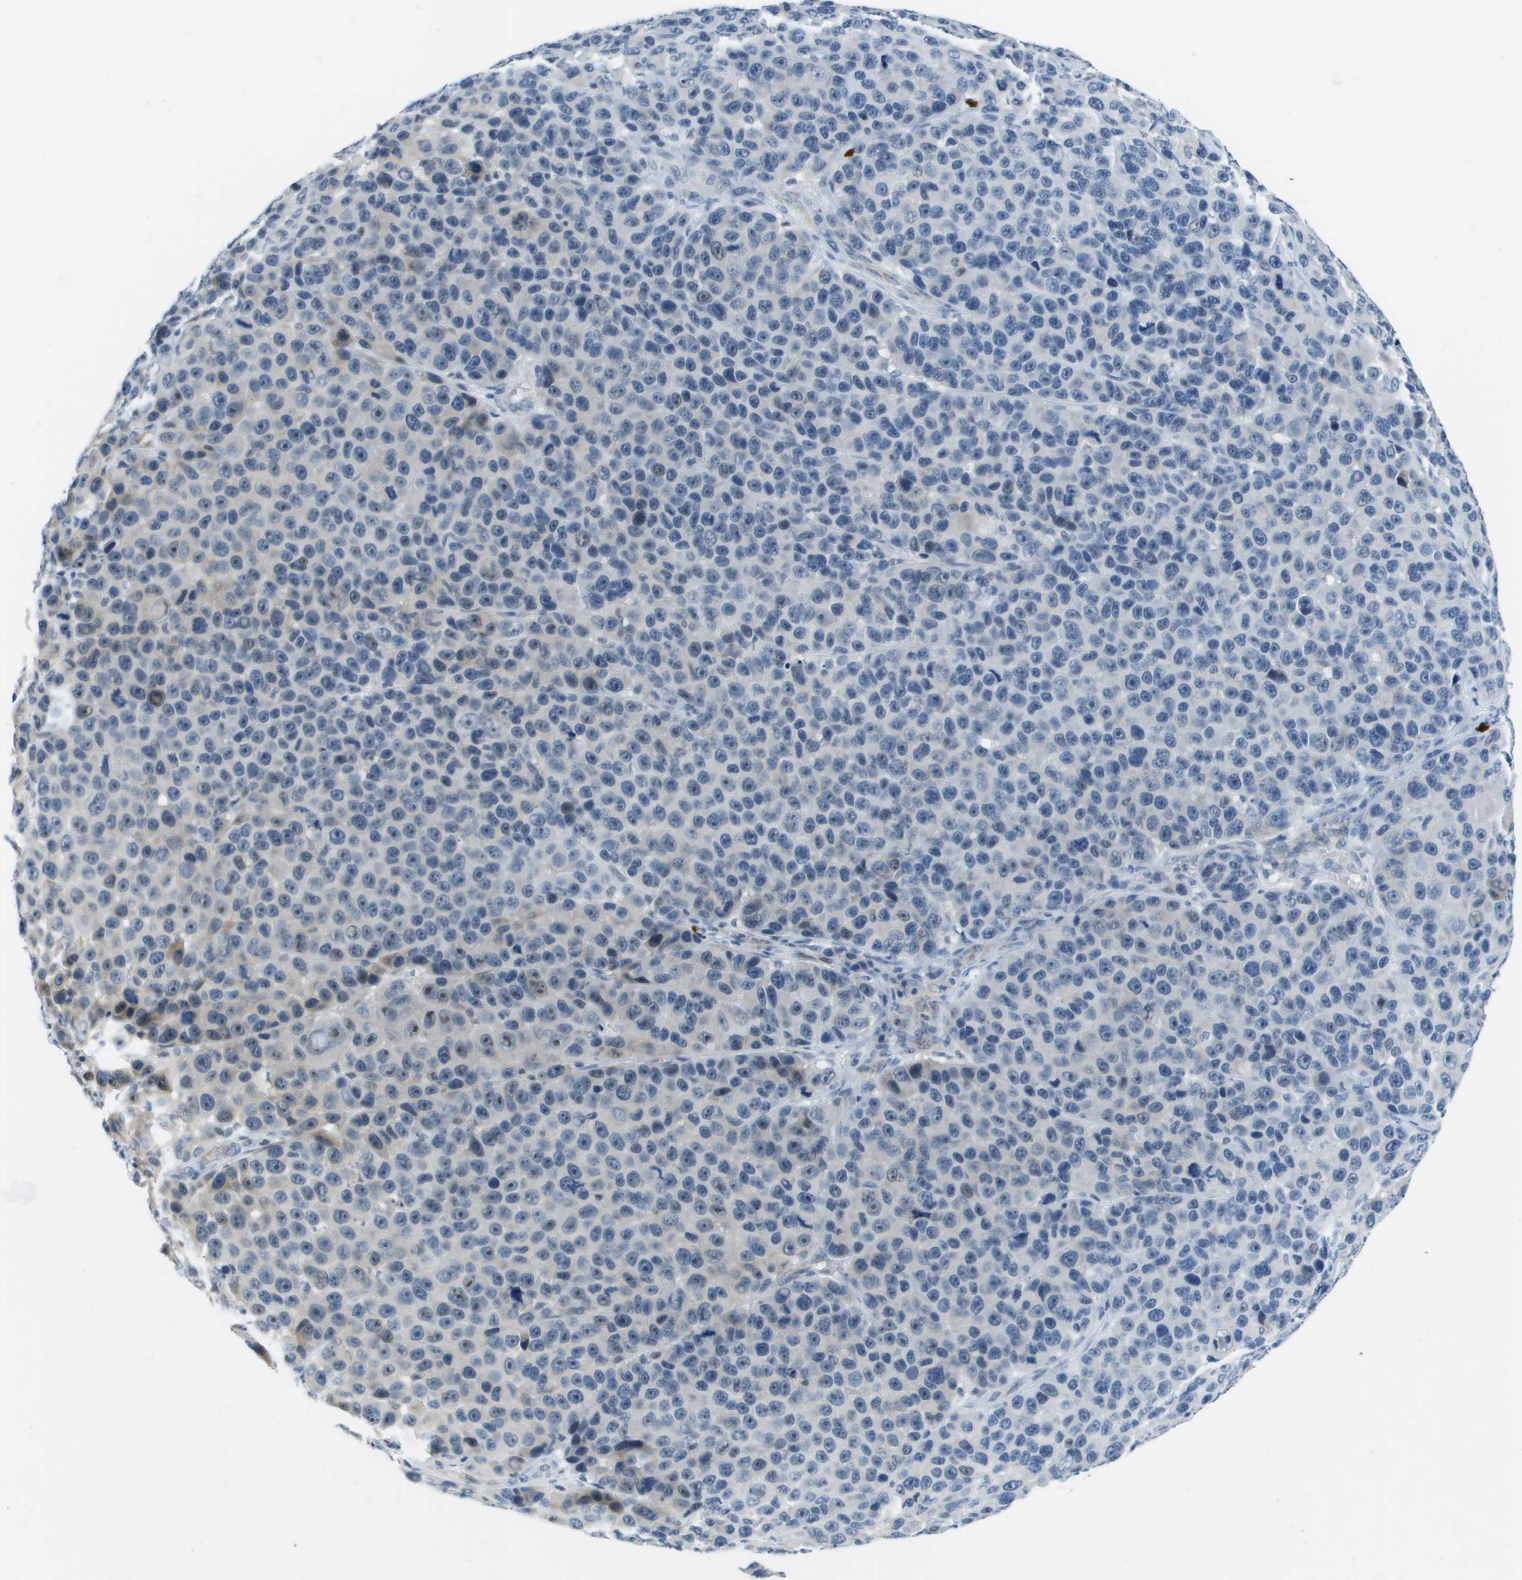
{"staining": {"intensity": "weak", "quantity": "<25%", "location": "cytoplasmic/membranous"}, "tissue": "melanoma", "cell_type": "Tumor cells", "image_type": "cancer", "snomed": [{"axis": "morphology", "description": "Malignant melanoma, NOS"}, {"axis": "topography", "description": "Skin"}], "caption": "Melanoma stained for a protein using immunohistochemistry exhibits no positivity tumor cells.", "gene": "ITGA6", "patient": {"sex": "male", "age": 53}}